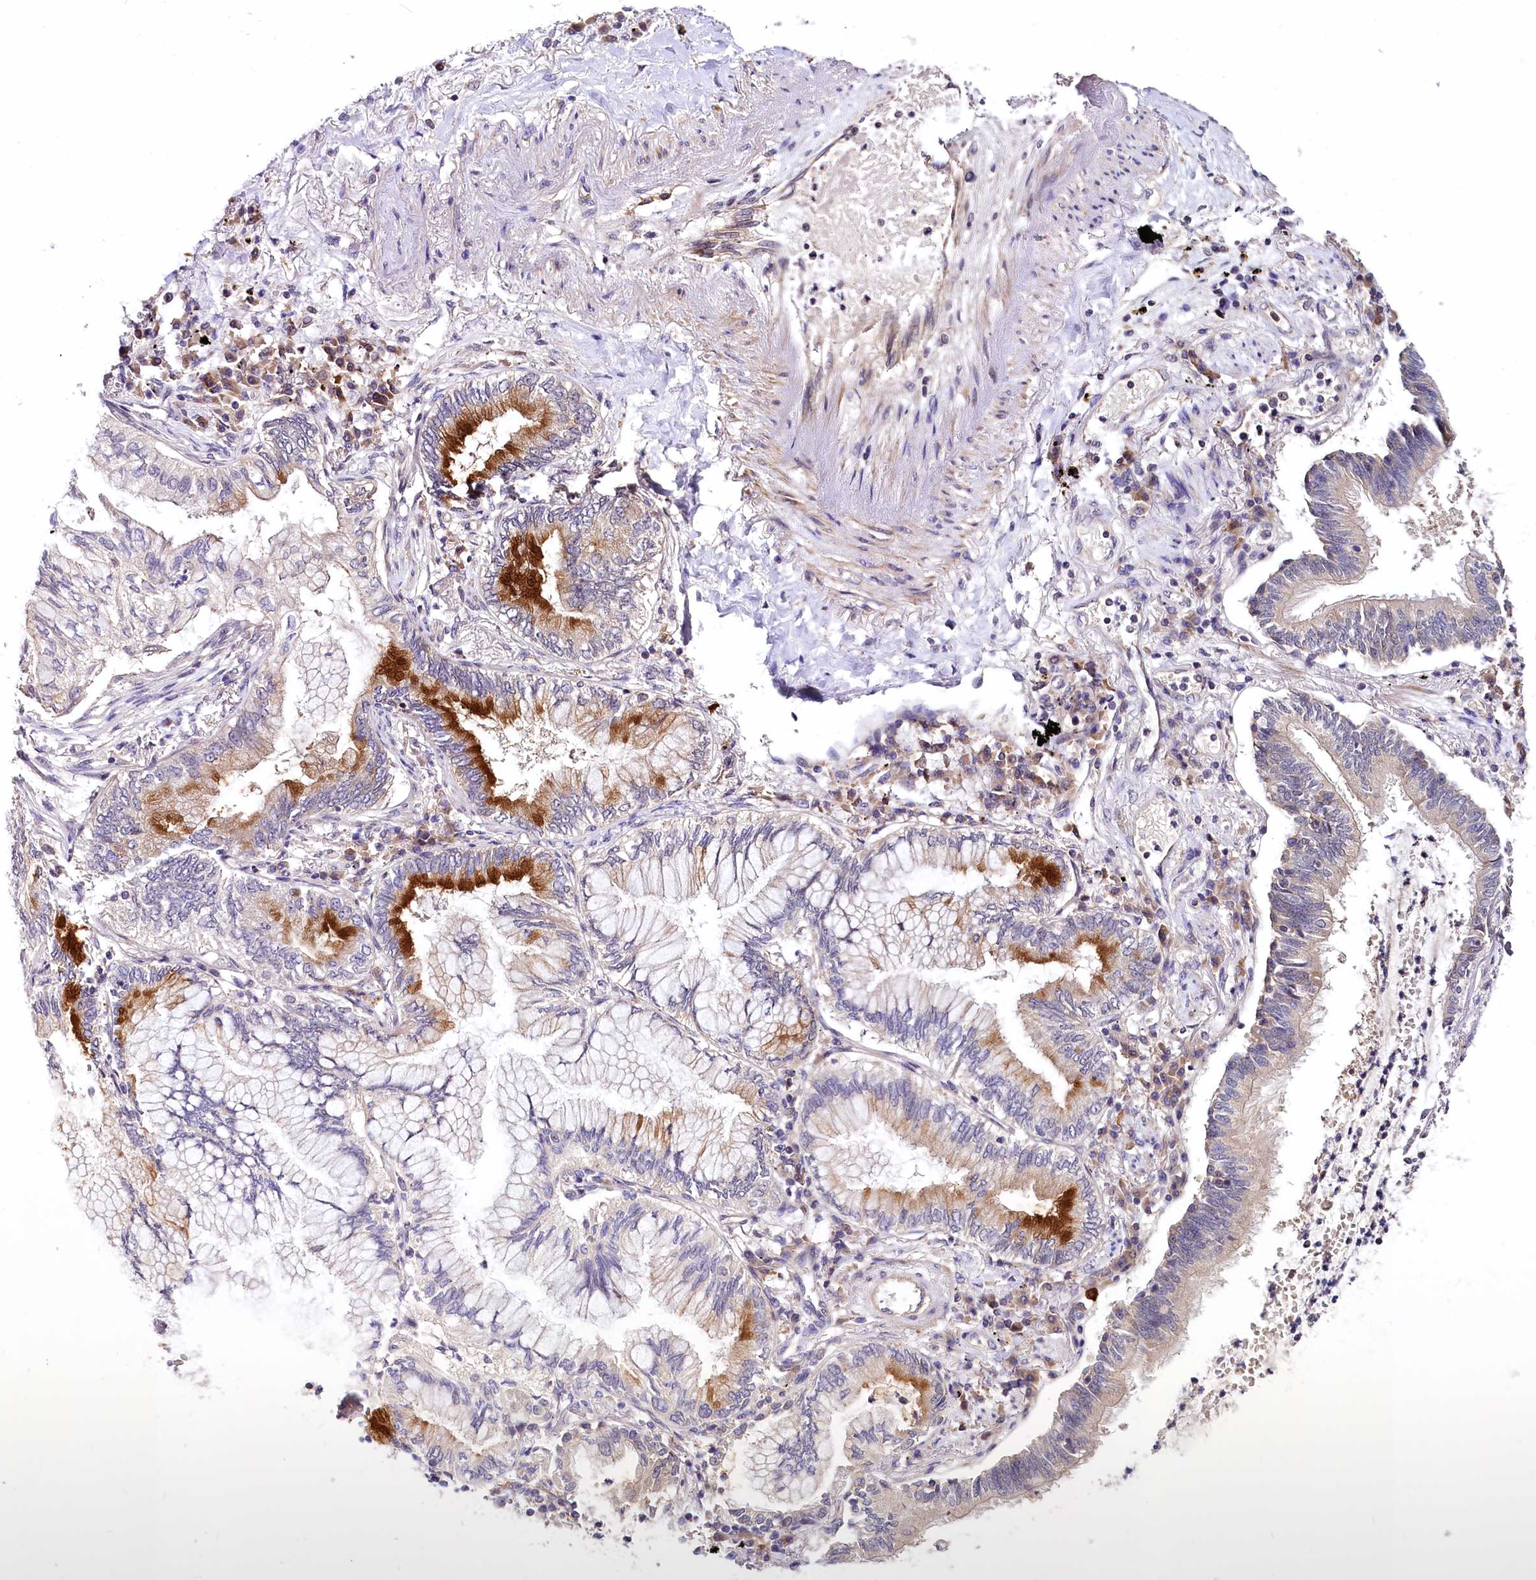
{"staining": {"intensity": "negative", "quantity": "none", "location": "none"}, "tissue": "lung cancer", "cell_type": "Tumor cells", "image_type": "cancer", "snomed": [{"axis": "morphology", "description": "Adenocarcinoma, NOS"}, {"axis": "topography", "description": "Lung"}], "caption": "The immunohistochemistry image has no significant staining in tumor cells of lung cancer (adenocarcinoma) tissue.", "gene": "UBE3A", "patient": {"sex": "female", "age": 70}}